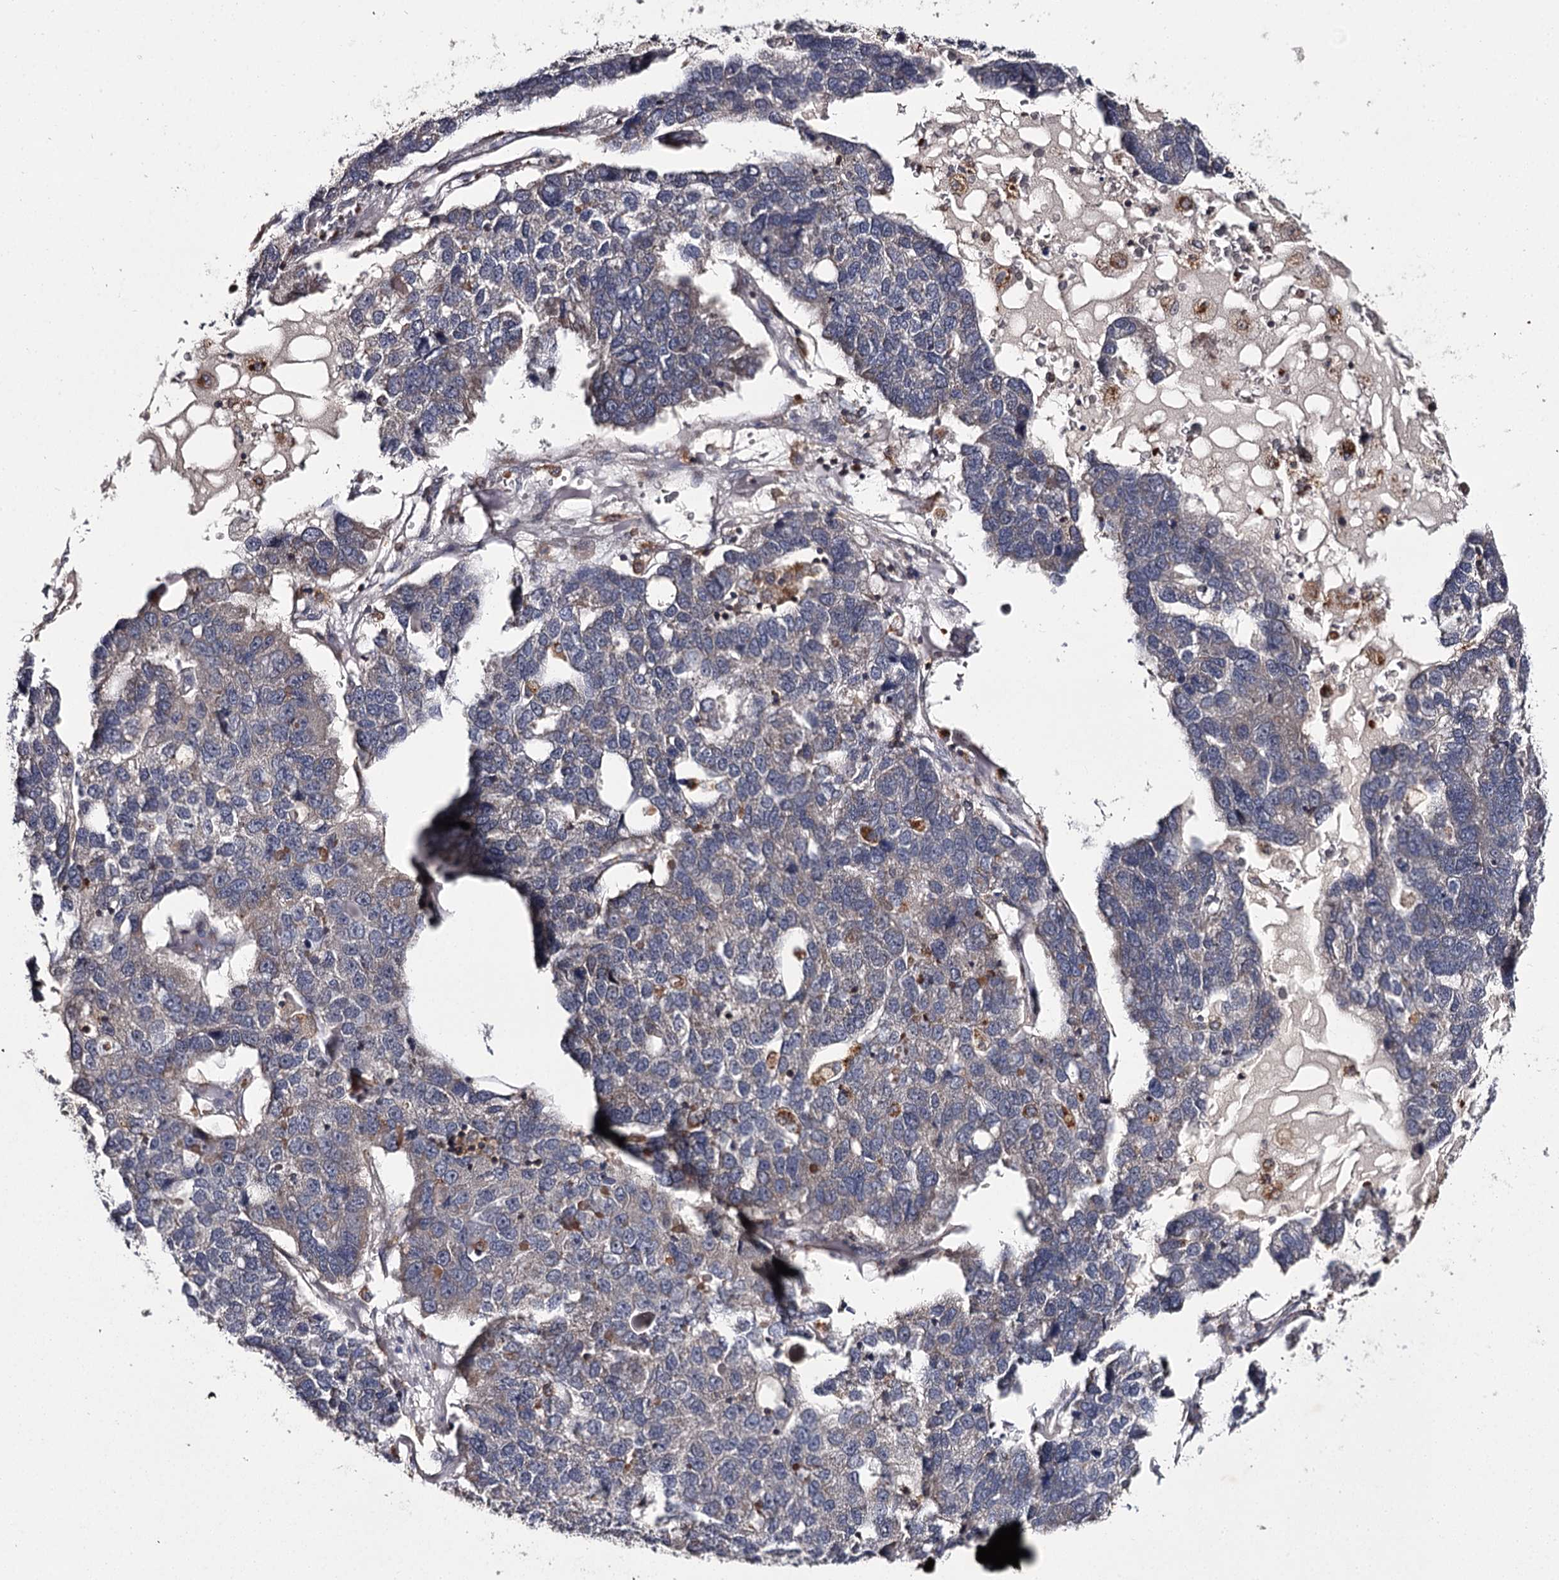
{"staining": {"intensity": "weak", "quantity": "<25%", "location": "cytoplasmic/membranous"}, "tissue": "pancreatic cancer", "cell_type": "Tumor cells", "image_type": "cancer", "snomed": [{"axis": "morphology", "description": "Adenocarcinoma, NOS"}, {"axis": "topography", "description": "Pancreas"}], "caption": "Adenocarcinoma (pancreatic) stained for a protein using immunohistochemistry demonstrates no staining tumor cells.", "gene": "RASSF6", "patient": {"sex": "female", "age": 61}}